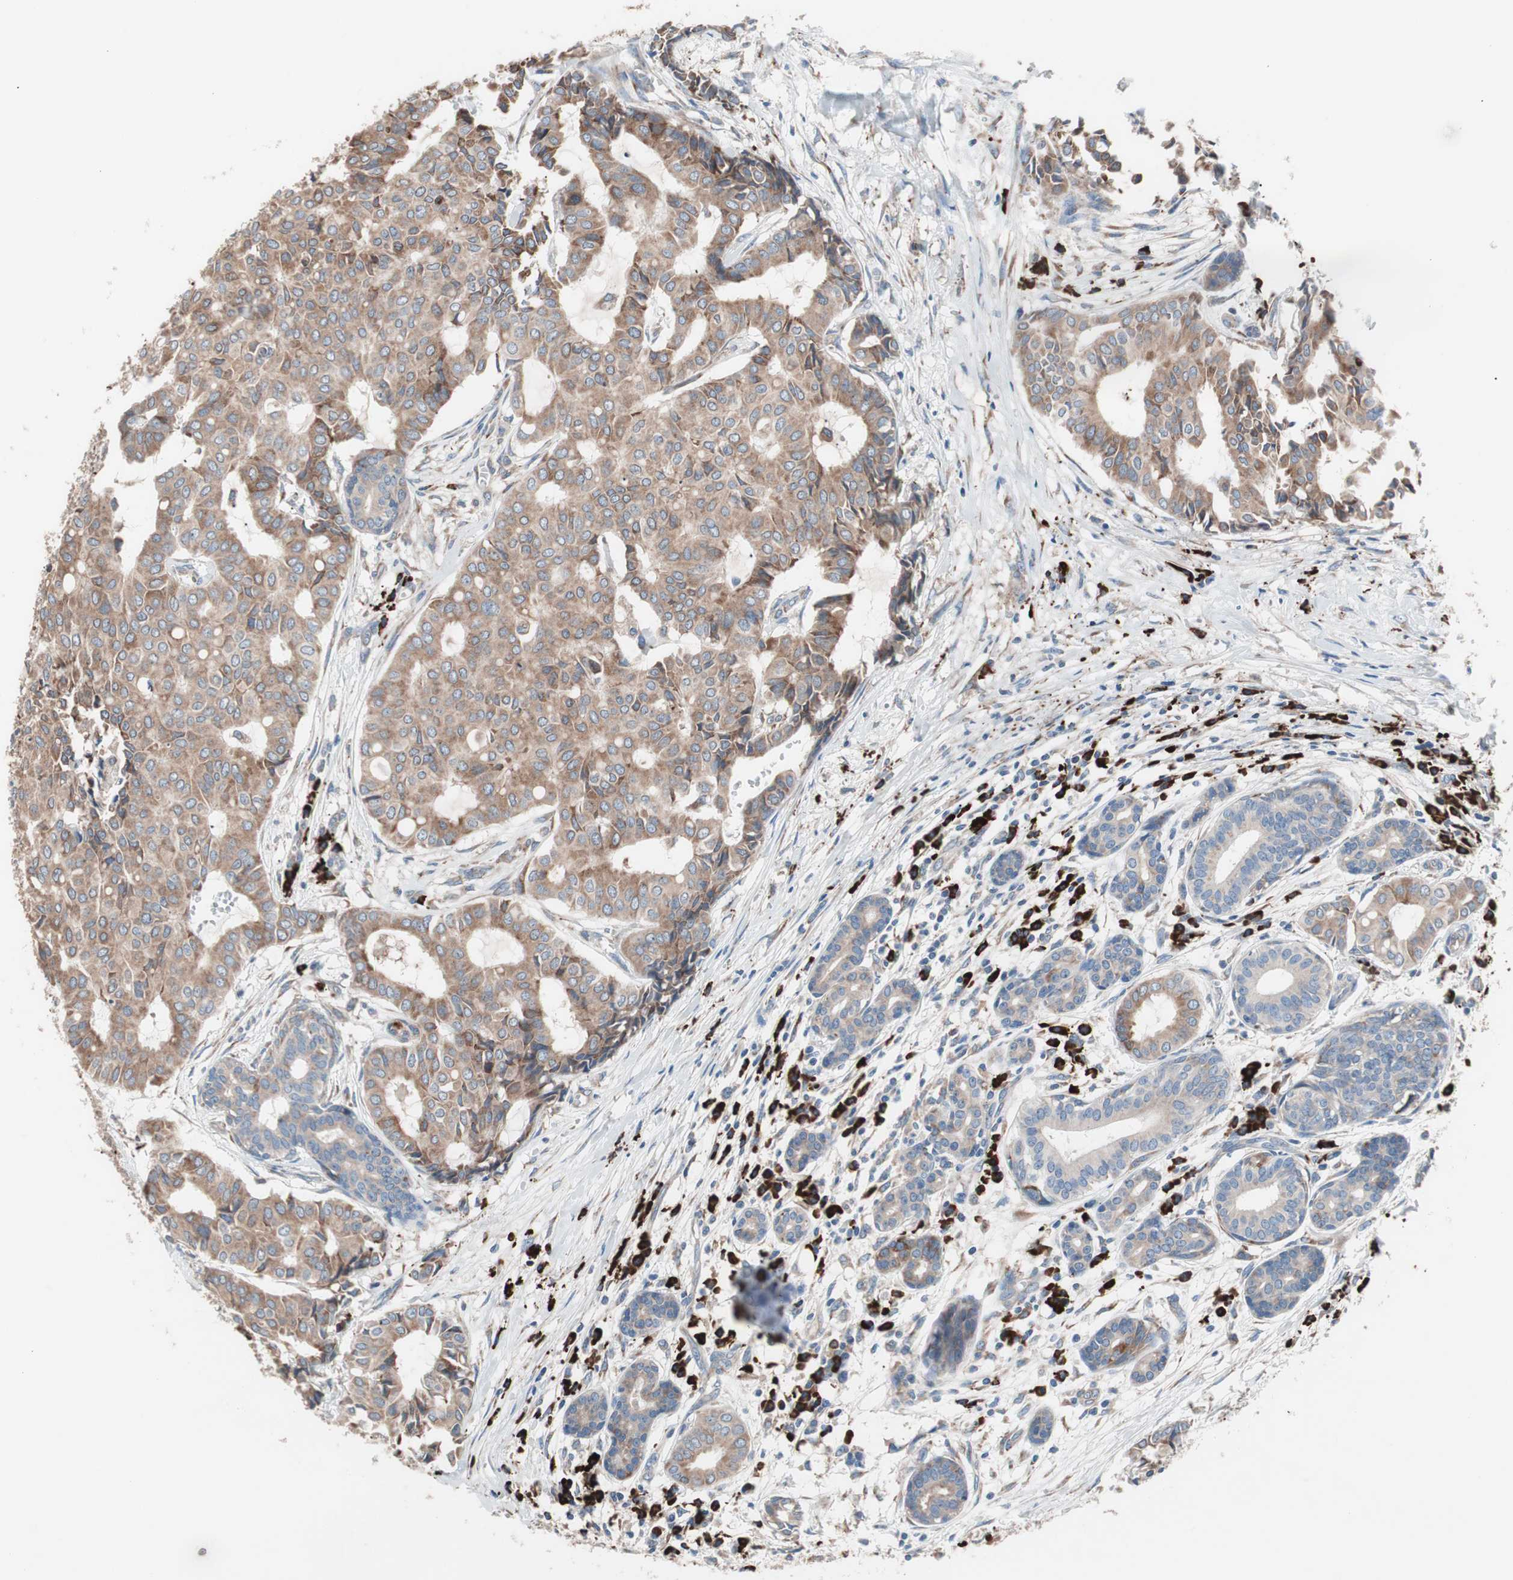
{"staining": {"intensity": "moderate", "quantity": ">75%", "location": "cytoplasmic/membranous"}, "tissue": "head and neck cancer", "cell_type": "Tumor cells", "image_type": "cancer", "snomed": [{"axis": "morphology", "description": "Adenocarcinoma, NOS"}, {"axis": "topography", "description": "Salivary gland"}, {"axis": "topography", "description": "Head-Neck"}], "caption": "High-power microscopy captured an immunohistochemistry image of head and neck cancer, revealing moderate cytoplasmic/membranous staining in approximately >75% of tumor cells.", "gene": "SLC27A4", "patient": {"sex": "female", "age": 59}}